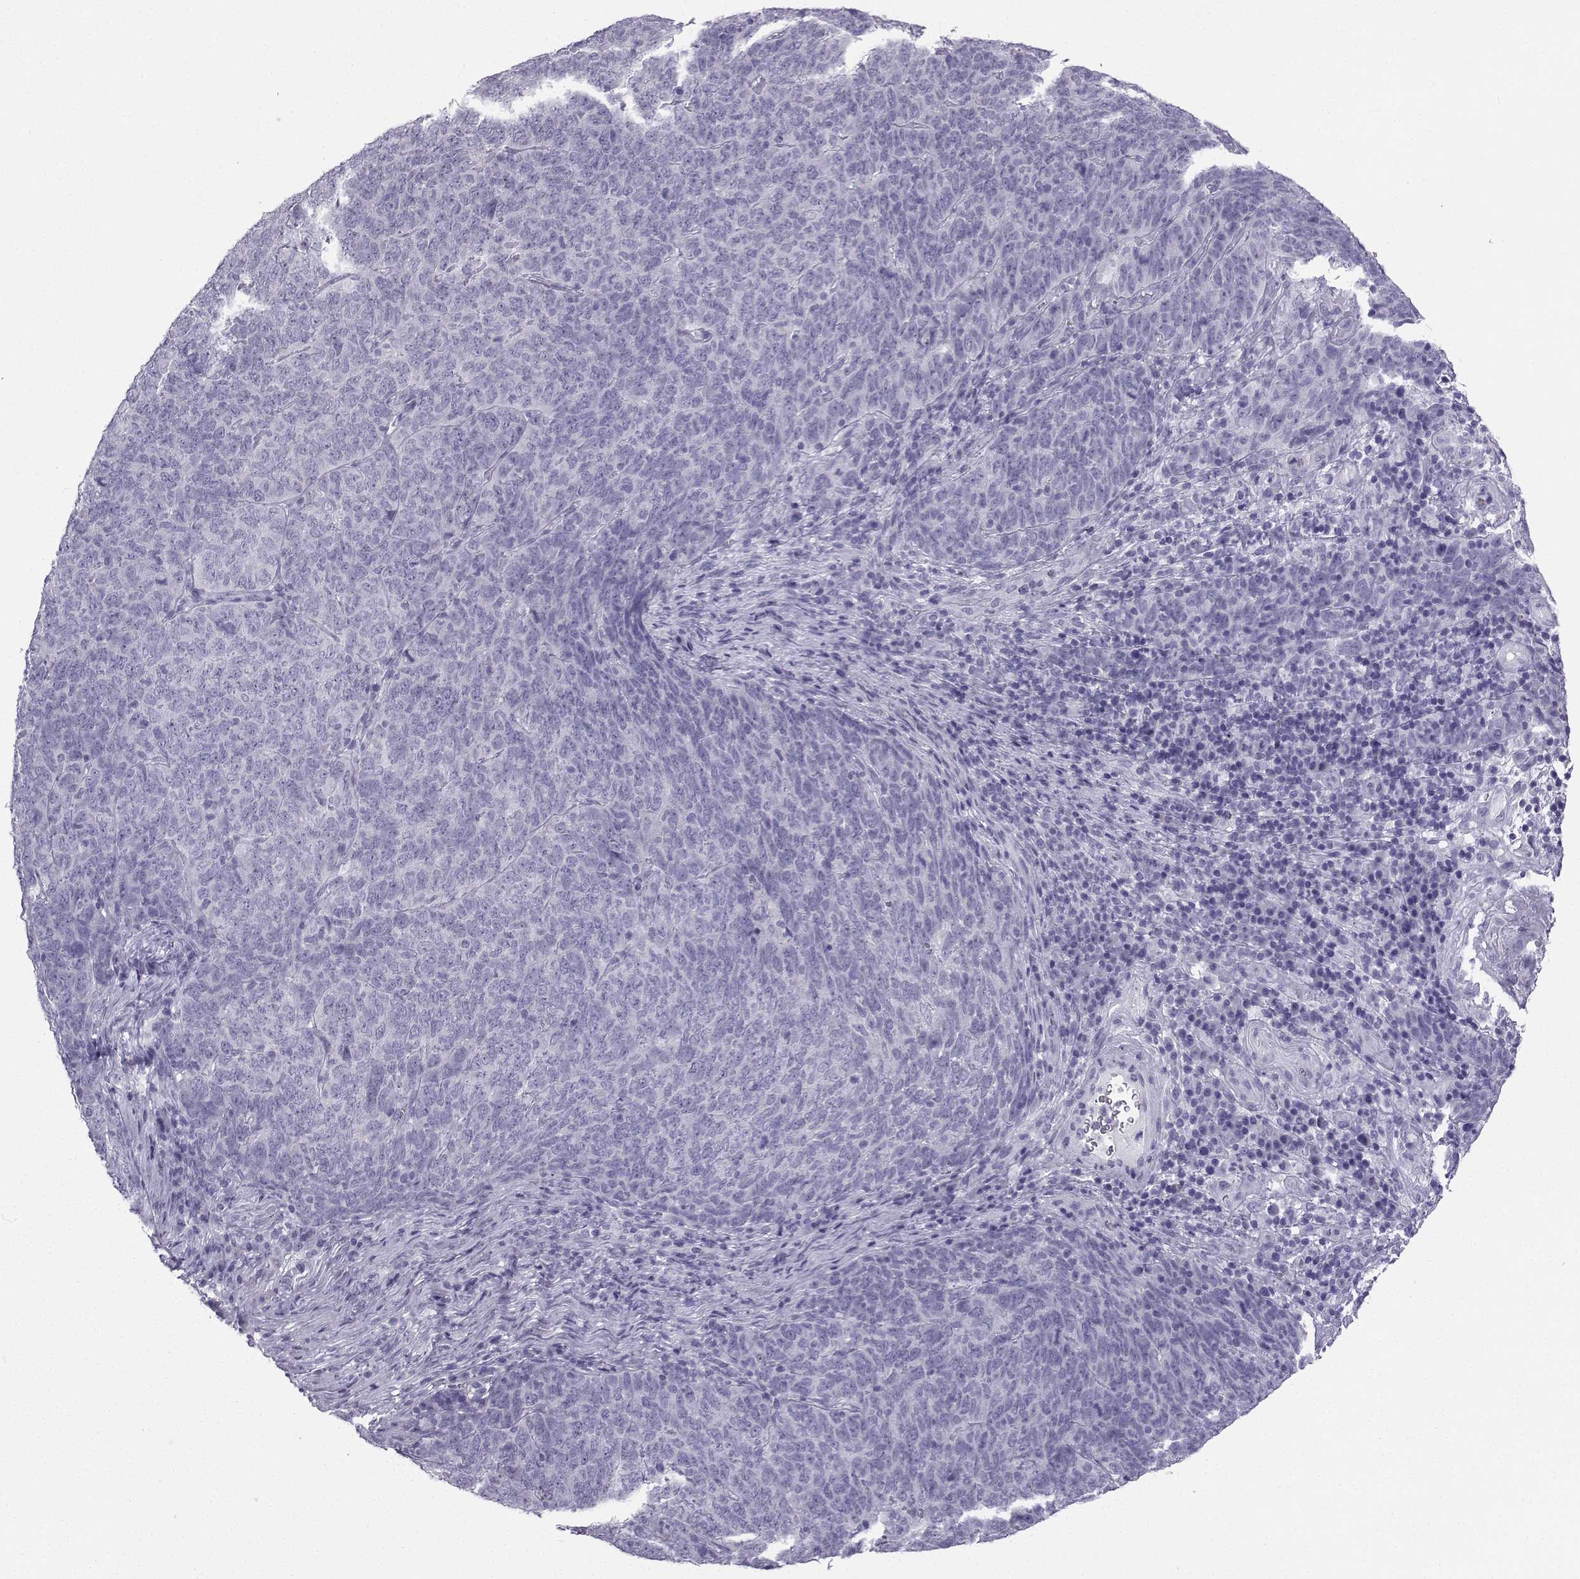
{"staining": {"intensity": "negative", "quantity": "none", "location": "none"}, "tissue": "skin cancer", "cell_type": "Tumor cells", "image_type": "cancer", "snomed": [{"axis": "morphology", "description": "Squamous cell carcinoma, NOS"}, {"axis": "topography", "description": "Skin"}, {"axis": "topography", "description": "Anal"}], "caption": "This is an immunohistochemistry image of human squamous cell carcinoma (skin). There is no positivity in tumor cells.", "gene": "NEFL", "patient": {"sex": "female", "age": 51}}